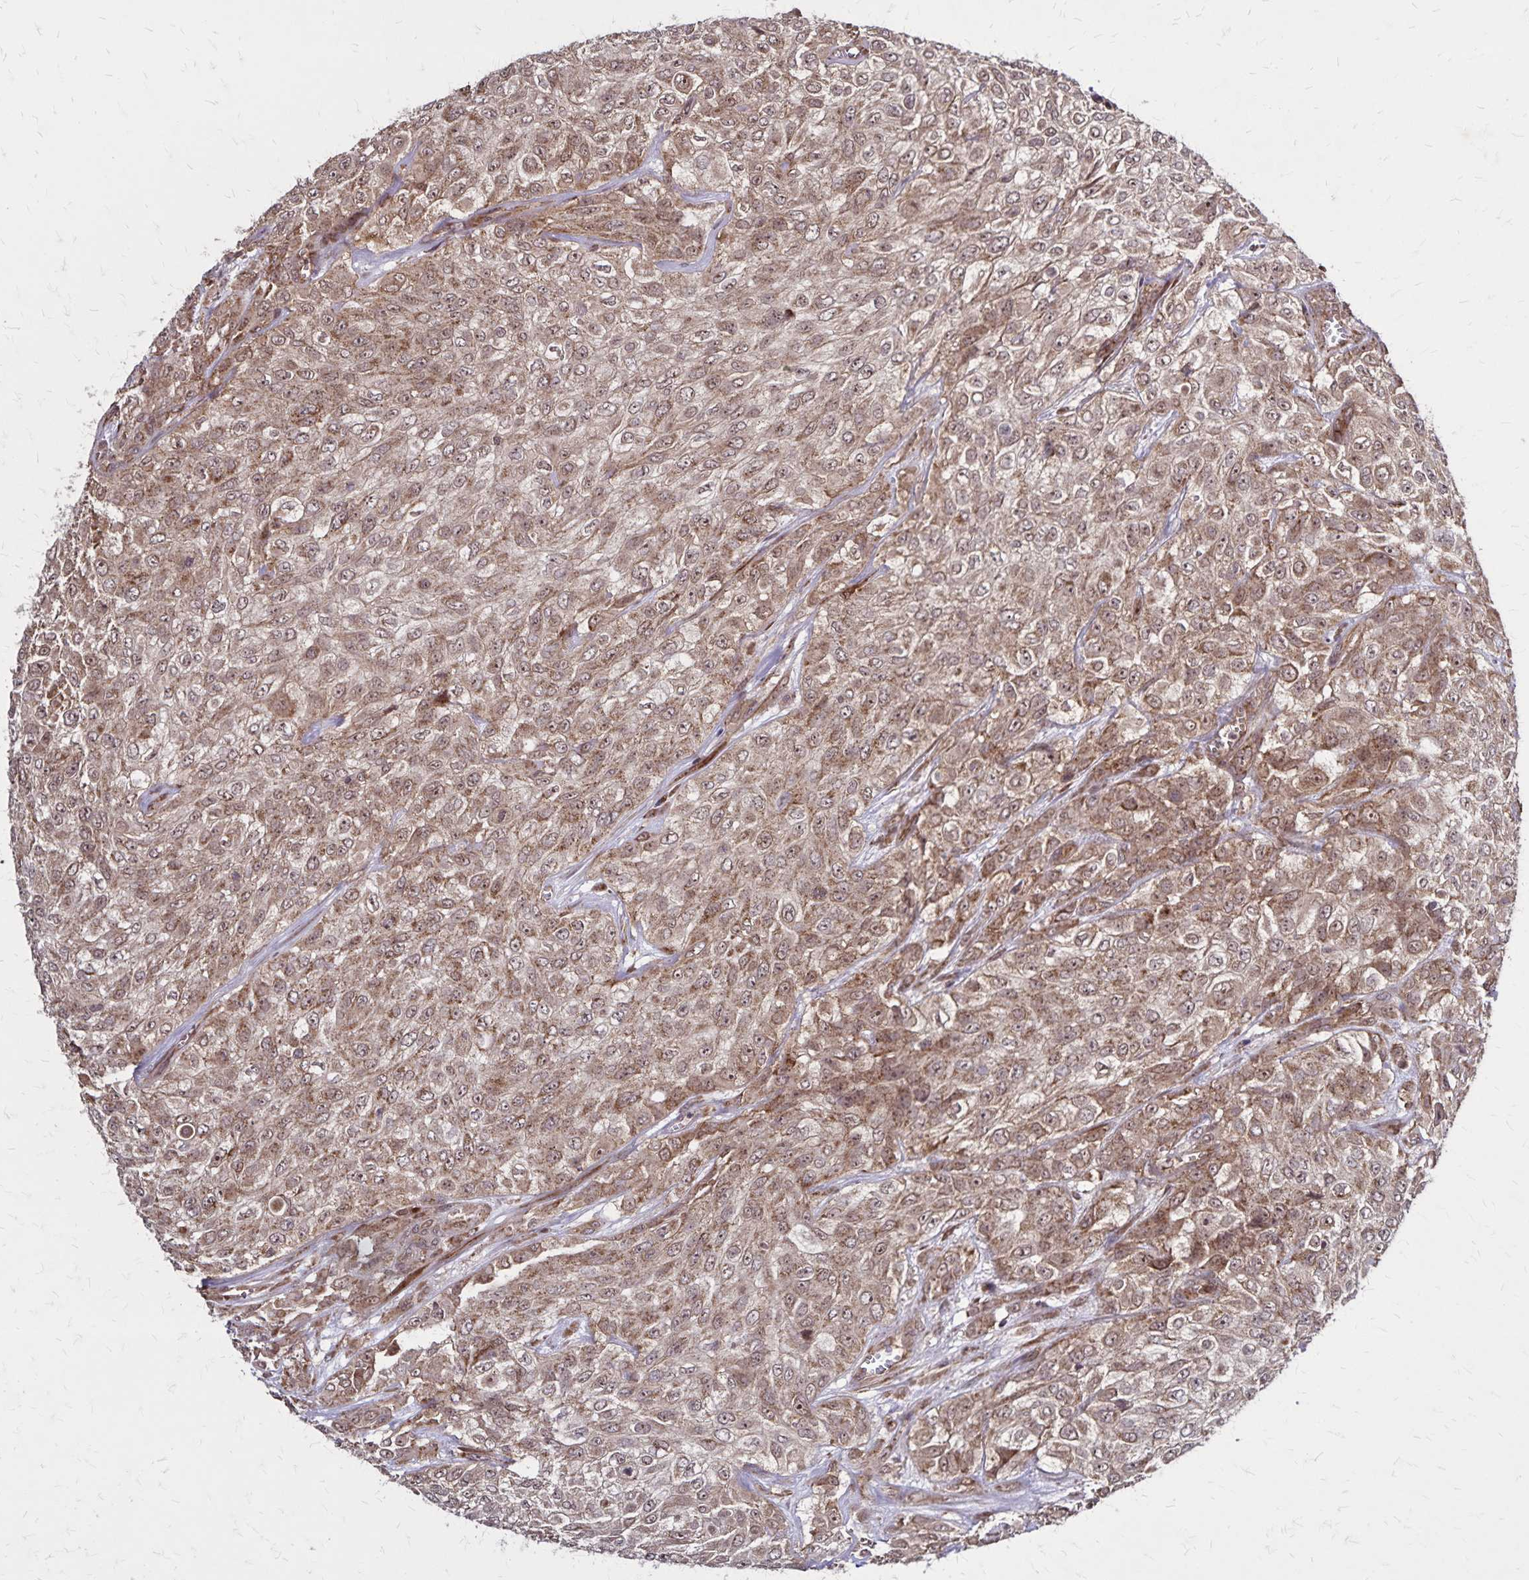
{"staining": {"intensity": "moderate", "quantity": ">75%", "location": "cytoplasmic/membranous,nuclear"}, "tissue": "urothelial cancer", "cell_type": "Tumor cells", "image_type": "cancer", "snomed": [{"axis": "morphology", "description": "Urothelial carcinoma, High grade"}, {"axis": "topography", "description": "Urinary bladder"}], "caption": "A histopathology image of urothelial carcinoma (high-grade) stained for a protein reveals moderate cytoplasmic/membranous and nuclear brown staining in tumor cells.", "gene": "NFS1", "patient": {"sex": "male", "age": 57}}